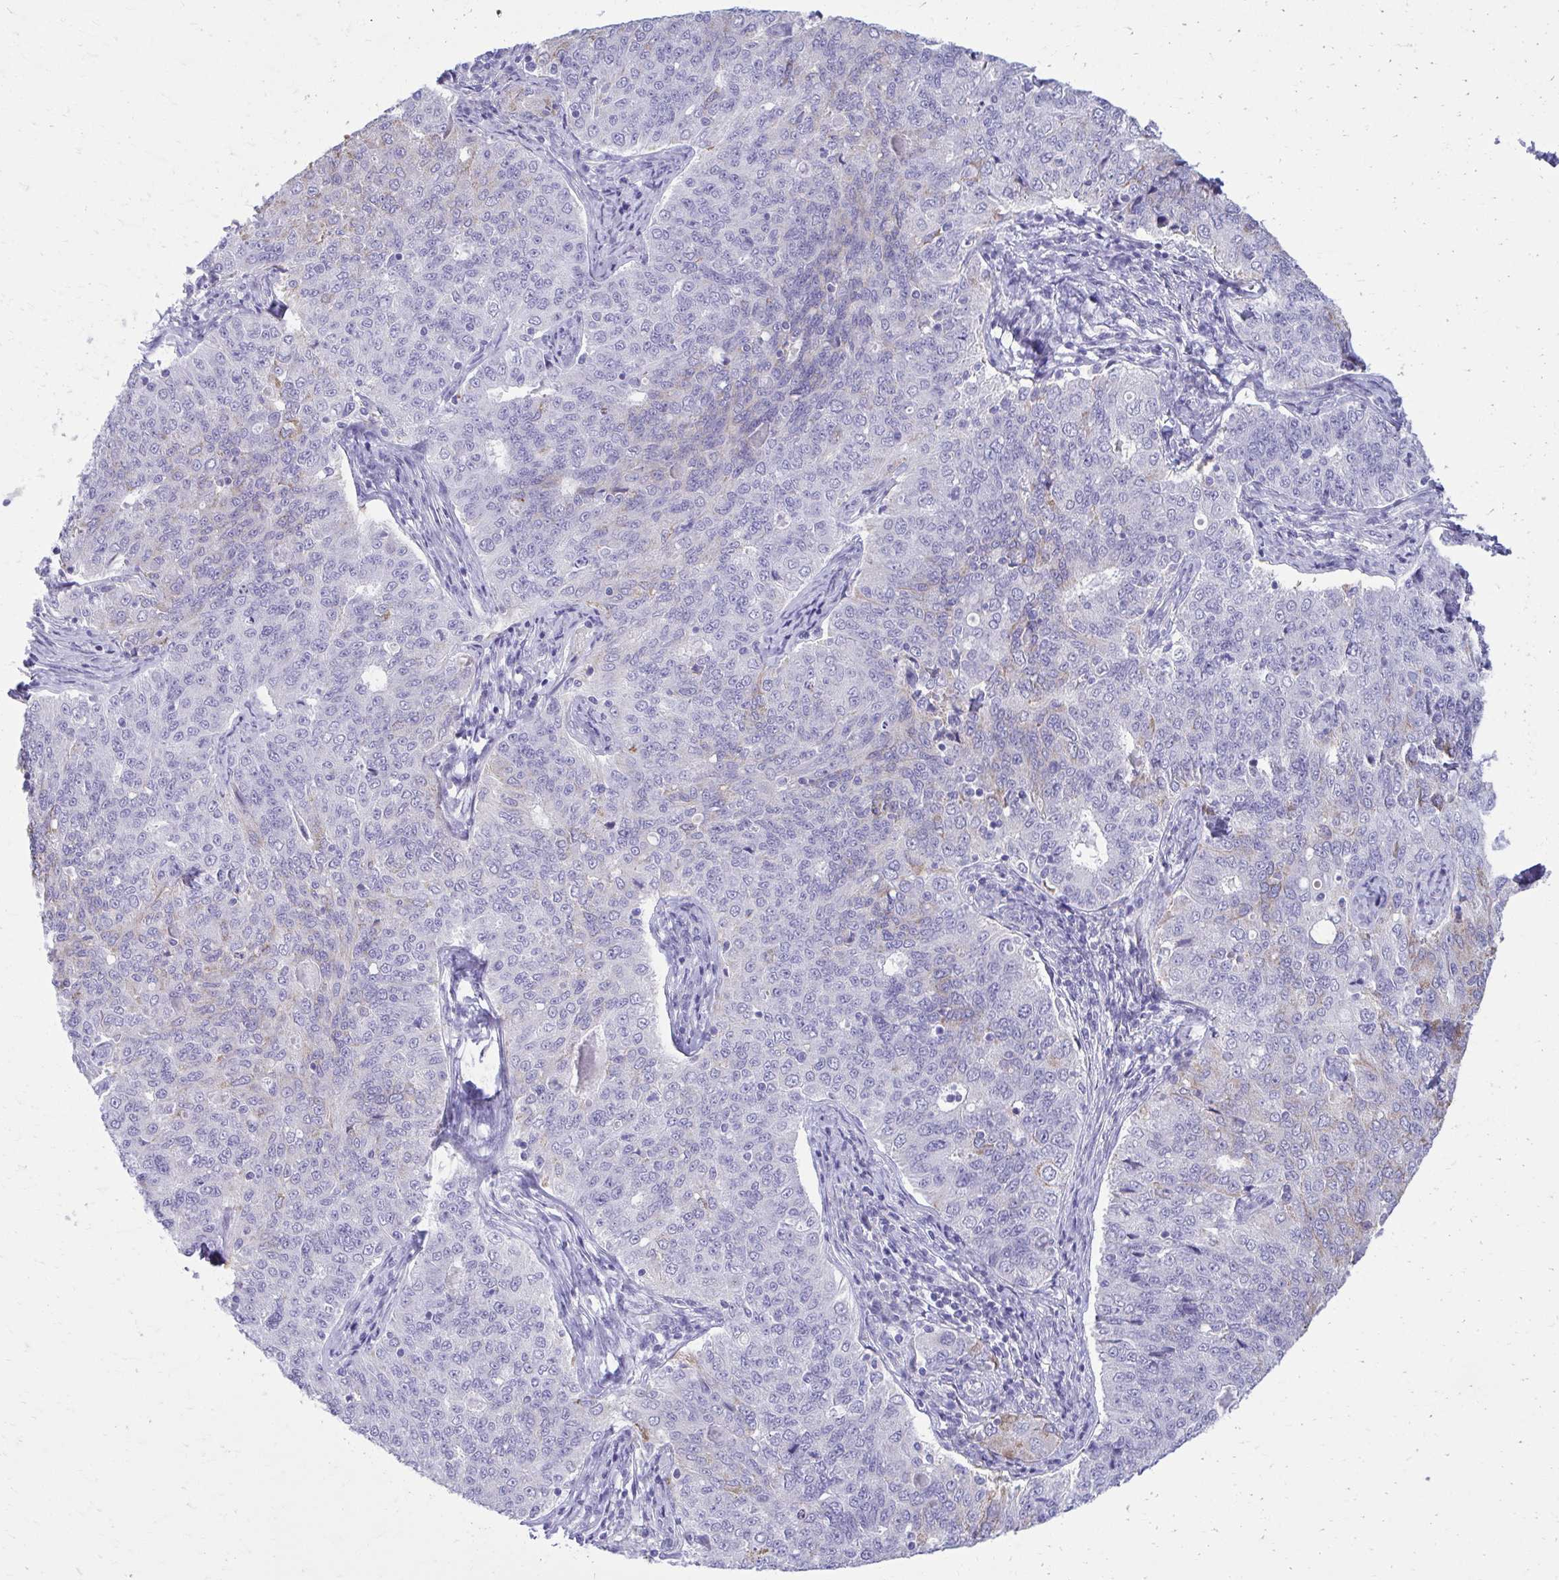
{"staining": {"intensity": "negative", "quantity": "none", "location": "none"}, "tissue": "endometrial cancer", "cell_type": "Tumor cells", "image_type": "cancer", "snomed": [{"axis": "morphology", "description": "Adenocarcinoma, NOS"}, {"axis": "topography", "description": "Endometrium"}], "caption": "Immunohistochemical staining of human endometrial cancer reveals no significant expression in tumor cells.", "gene": "AIG1", "patient": {"sex": "female", "age": 43}}